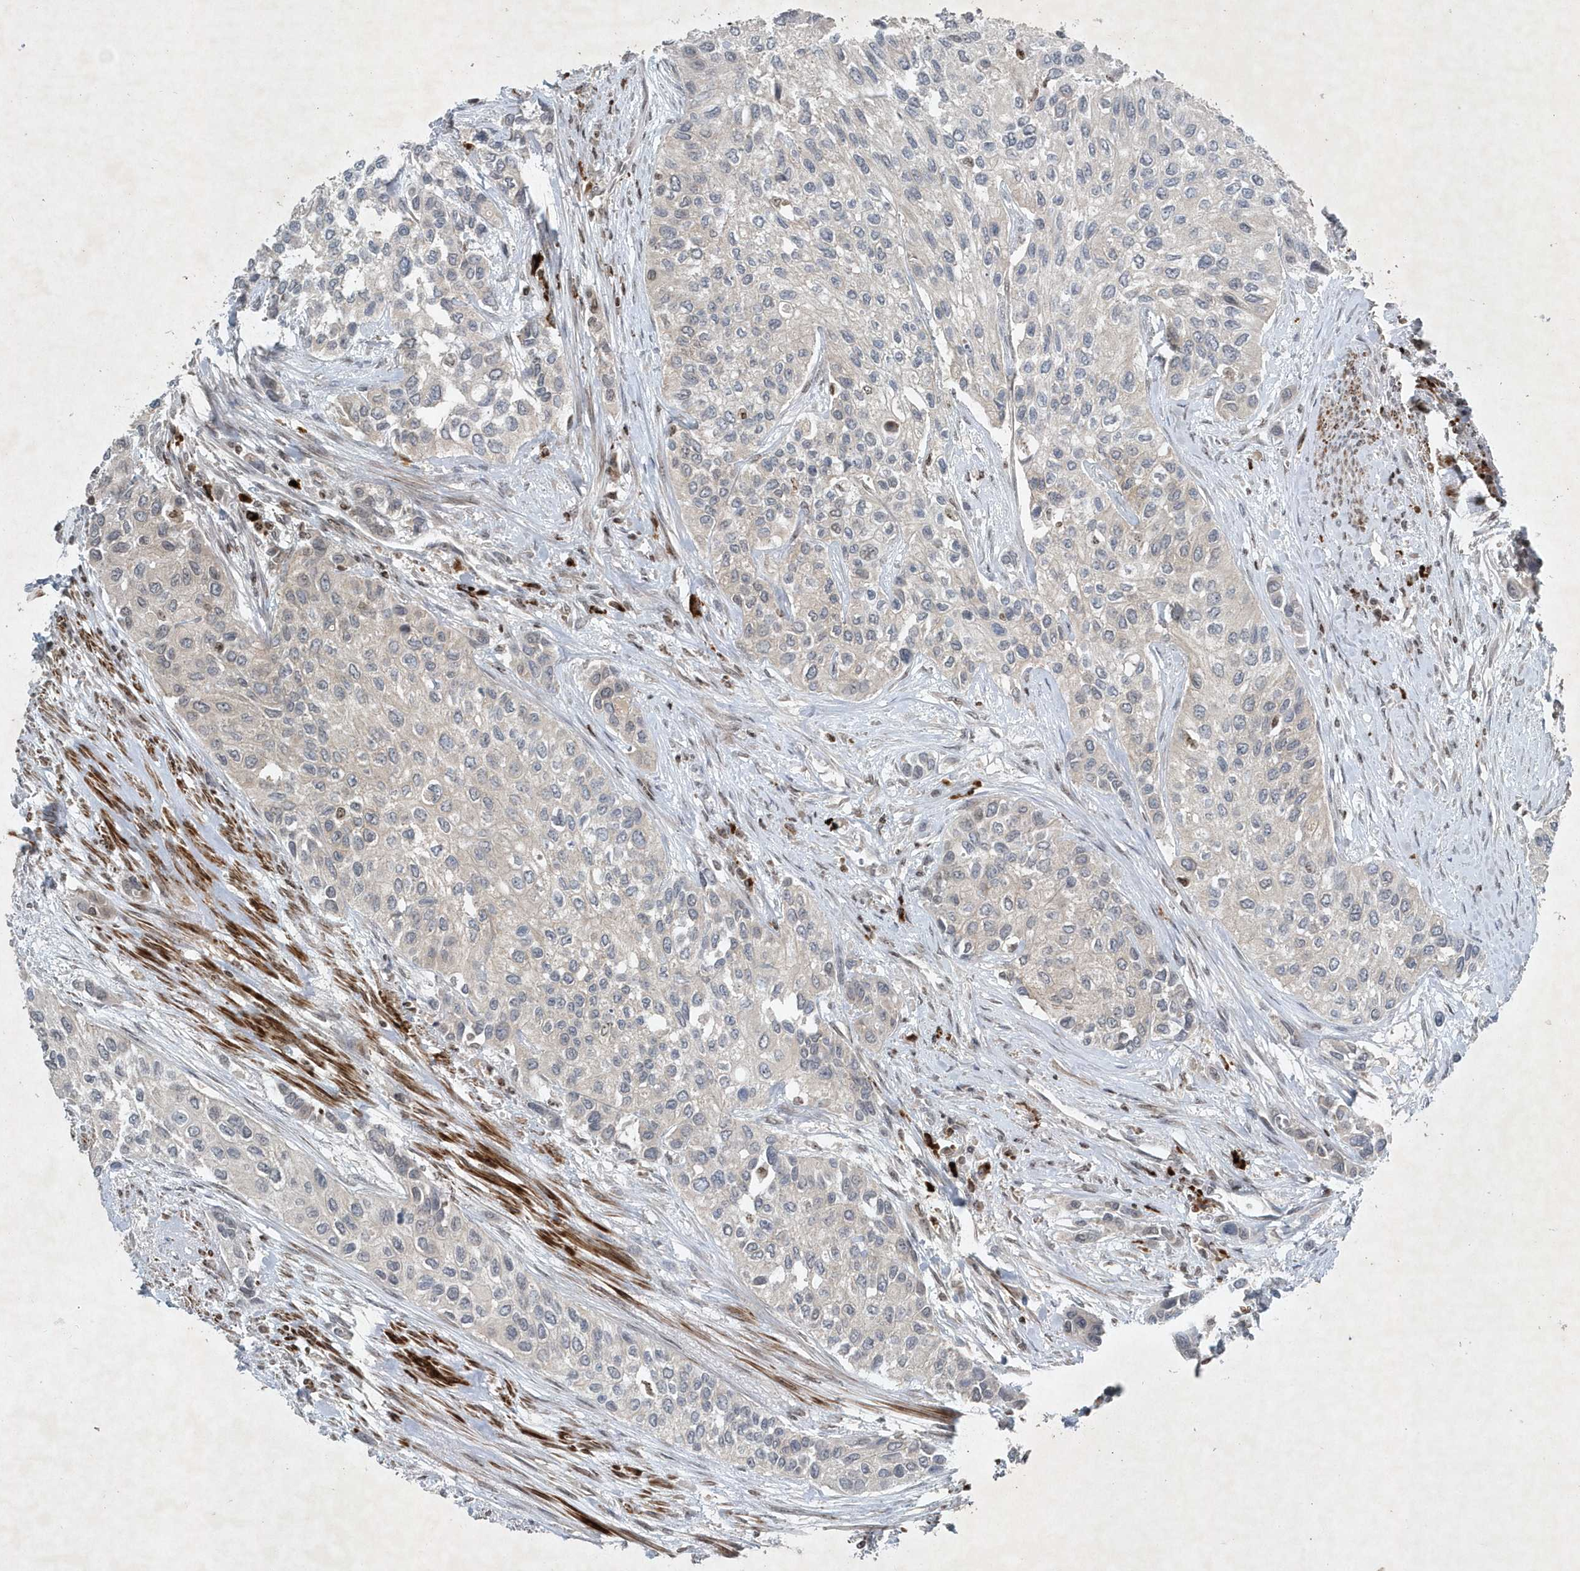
{"staining": {"intensity": "negative", "quantity": "none", "location": "none"}, "tissue": "urothelial cancer", "cell_type": "Tumor cells", "image_type": "cancer", "snomed": [{"axis": "morphology", "description": "Normal tissue, NOS"}, {"axis": "morphology", "description": "Urothelial carcinoma, High grade"}, {"axis": "topography", "description": "Vascular tissue"}, {"axis": "topography", "description": "Urinary bladder"}], "caption": "This is a image of IHC staining of high-grade urothelial carcinoma, which shows no positivity in tumor cells. Brightfield microscopy of immunohistochemistry (IHC) stained with DAB (3,3'-diaminobenzidine) (brown) and hematoxylin (blue), captured at high magnification.", "gene": "QTRT2", "patient": {"sex": "female", "age": 56}}